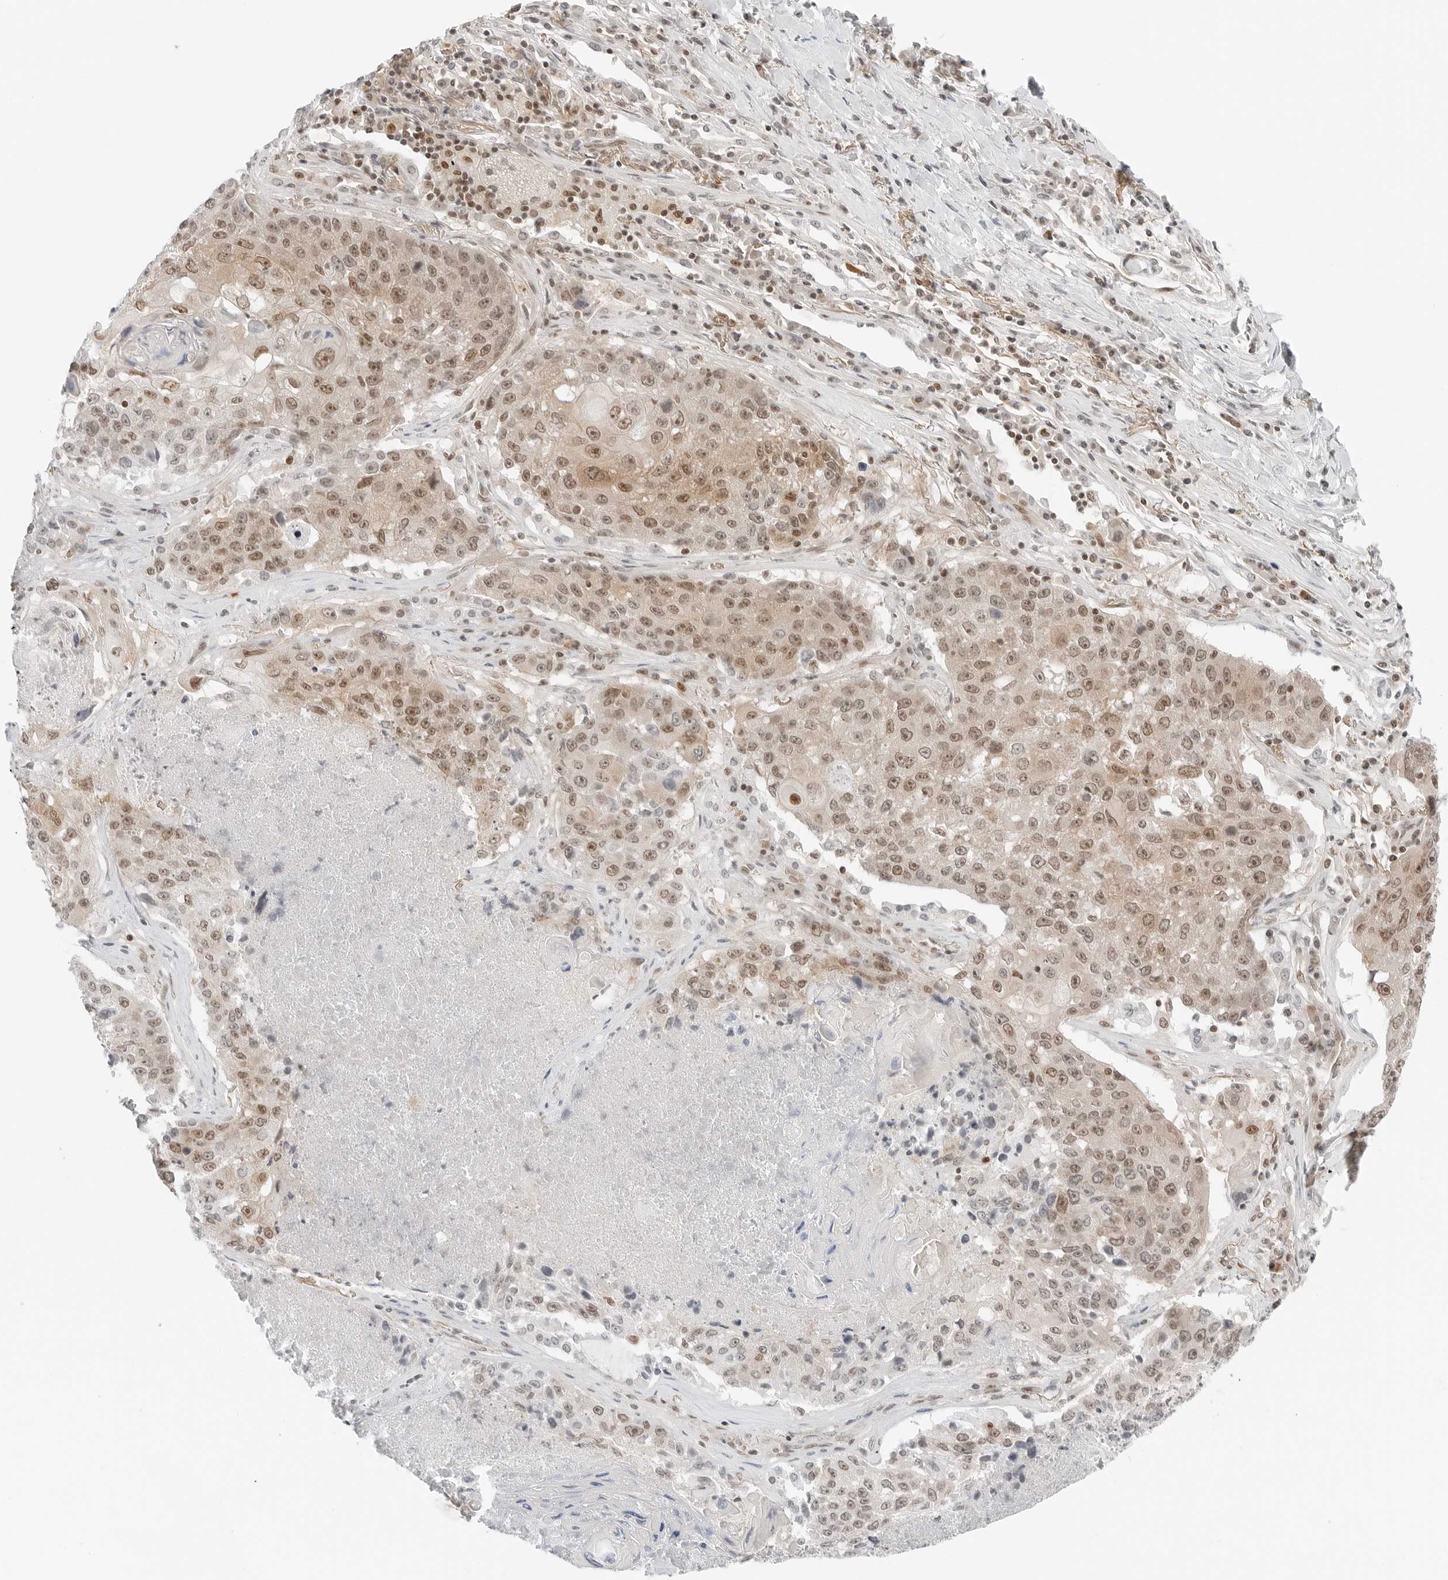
{"staining": {"intensity": "moderate", "quantity": ">75%", "location": "nuclear"}, "tissue": "lung cancer", "cell_type": "Tumor cells", "image_type": "cancer", "snomed": [{"axis": "morphology", "description": "Squamous cell carcinoma, NOS"}, {"axis": "topography", "description": "Lung"}], "caption": "The histopathology image shows immunohistochemical staining of squamous cell carcinoma (lung). There is moderate nuclear staining is identified in about >75% of tumor cells. (Stains: DAB (3,3'-diaminobenzidine) in brown, nuclei in blue, Microscopy: brightfield microscopy at high magnification).", "gene": "CRTC2", "patient": {"sex": "male", "age": 61}}